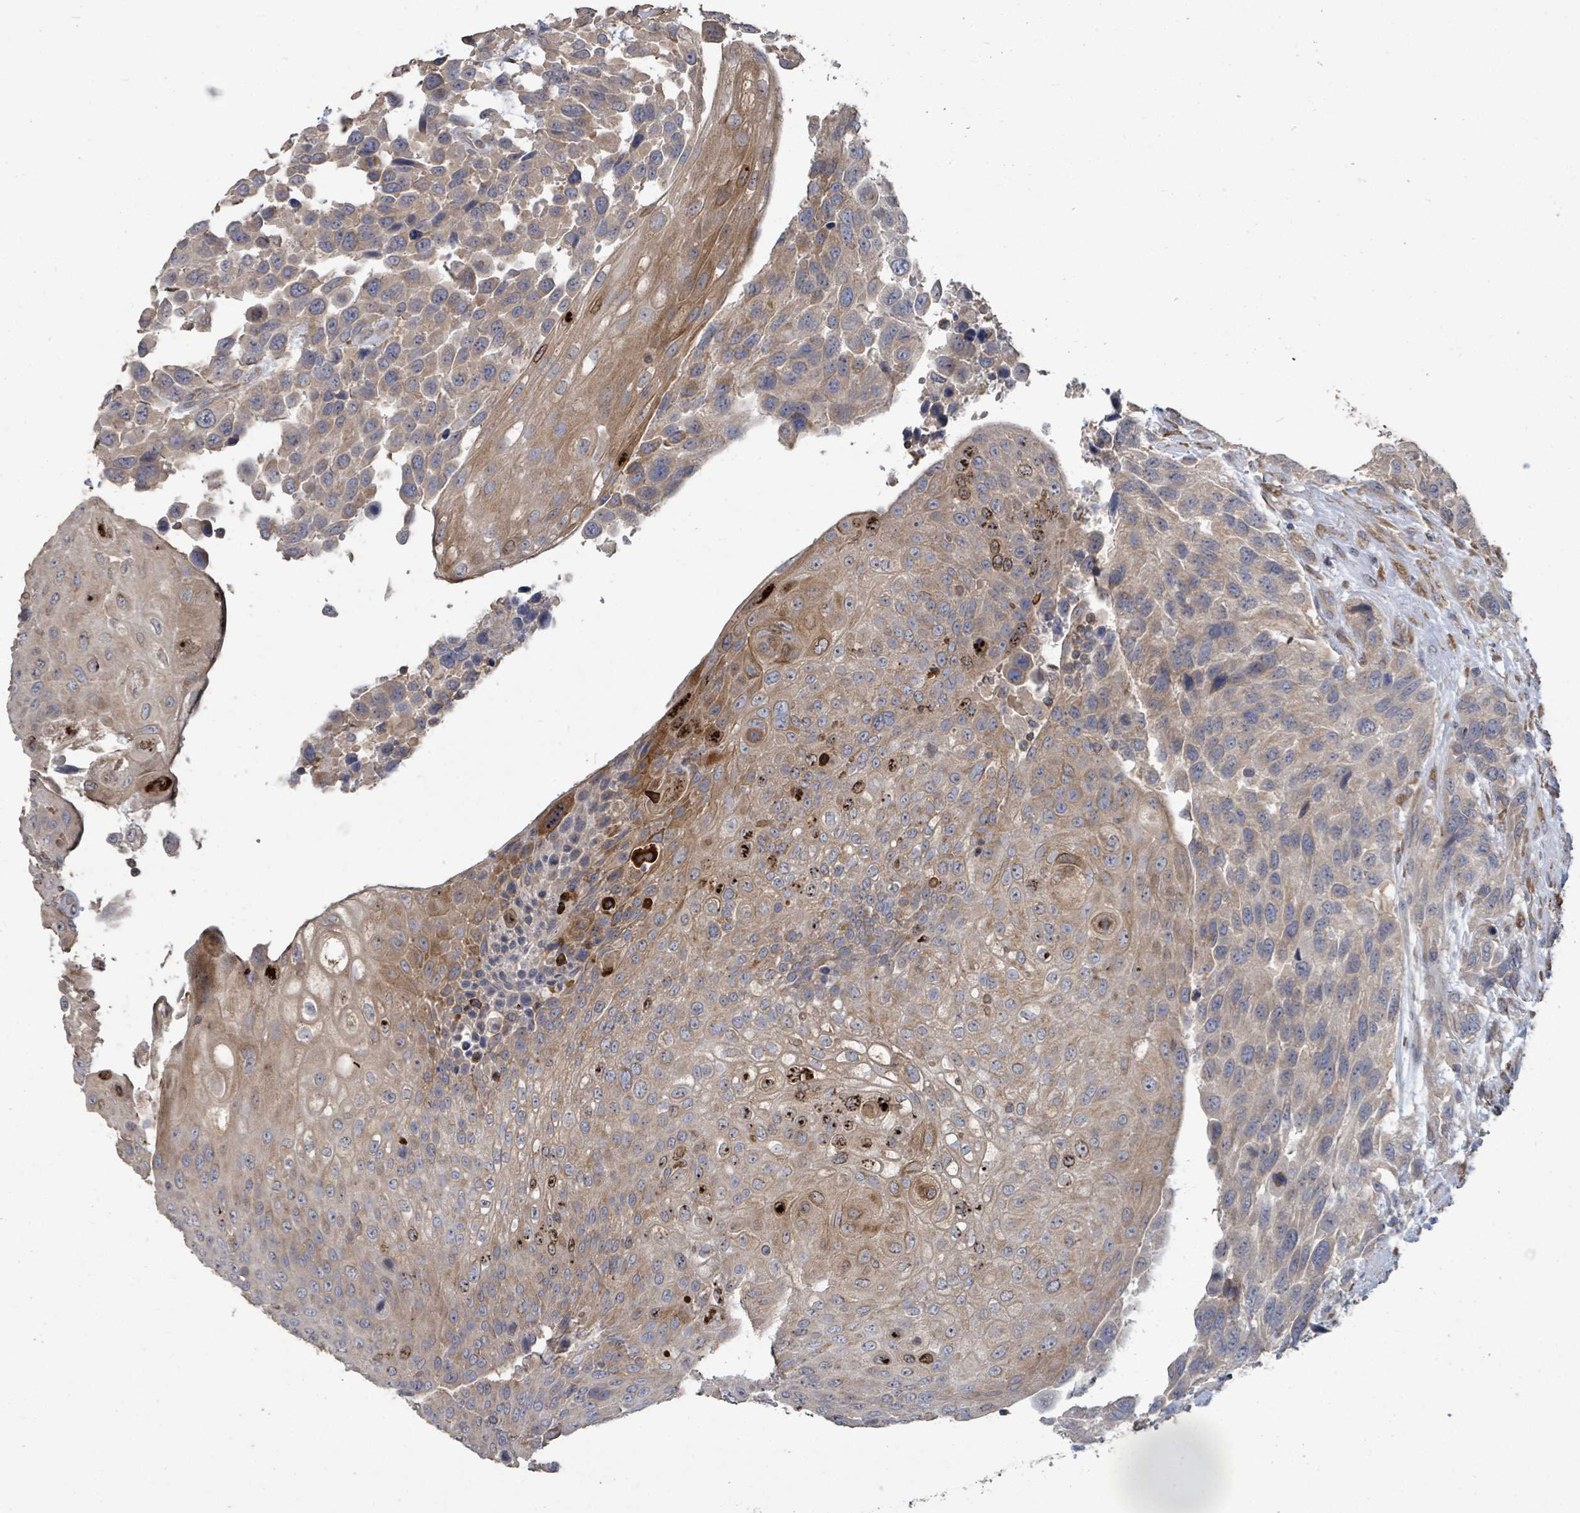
{"staining": {"intensity": "moderate", "quantity": "25%-75%", "location": "cytoplasmic/membranous"}, "tissue": "urothelial cancer", "cell_type": "Tumor cells", "image_type": "cancer", "snomed": [{"axis": "morphology", "description": "Urothelial carcinoma, High grade"}, {"axis": "topography", "description": "Urinary bladder"}], "caption": "The image shows immunohistochemical staining of high-grade urothelial carcinoma. There is moderate cytoplasmic/membranous staining is appreciated in about 25%-75% of tumor cells. (DAB (3,3'-diaminobenzidine) IHC, brown staining for protein, blue staining for nuclei).", "gene": "SLC9A7", "patient": {"sex": "female", "age": 70}}